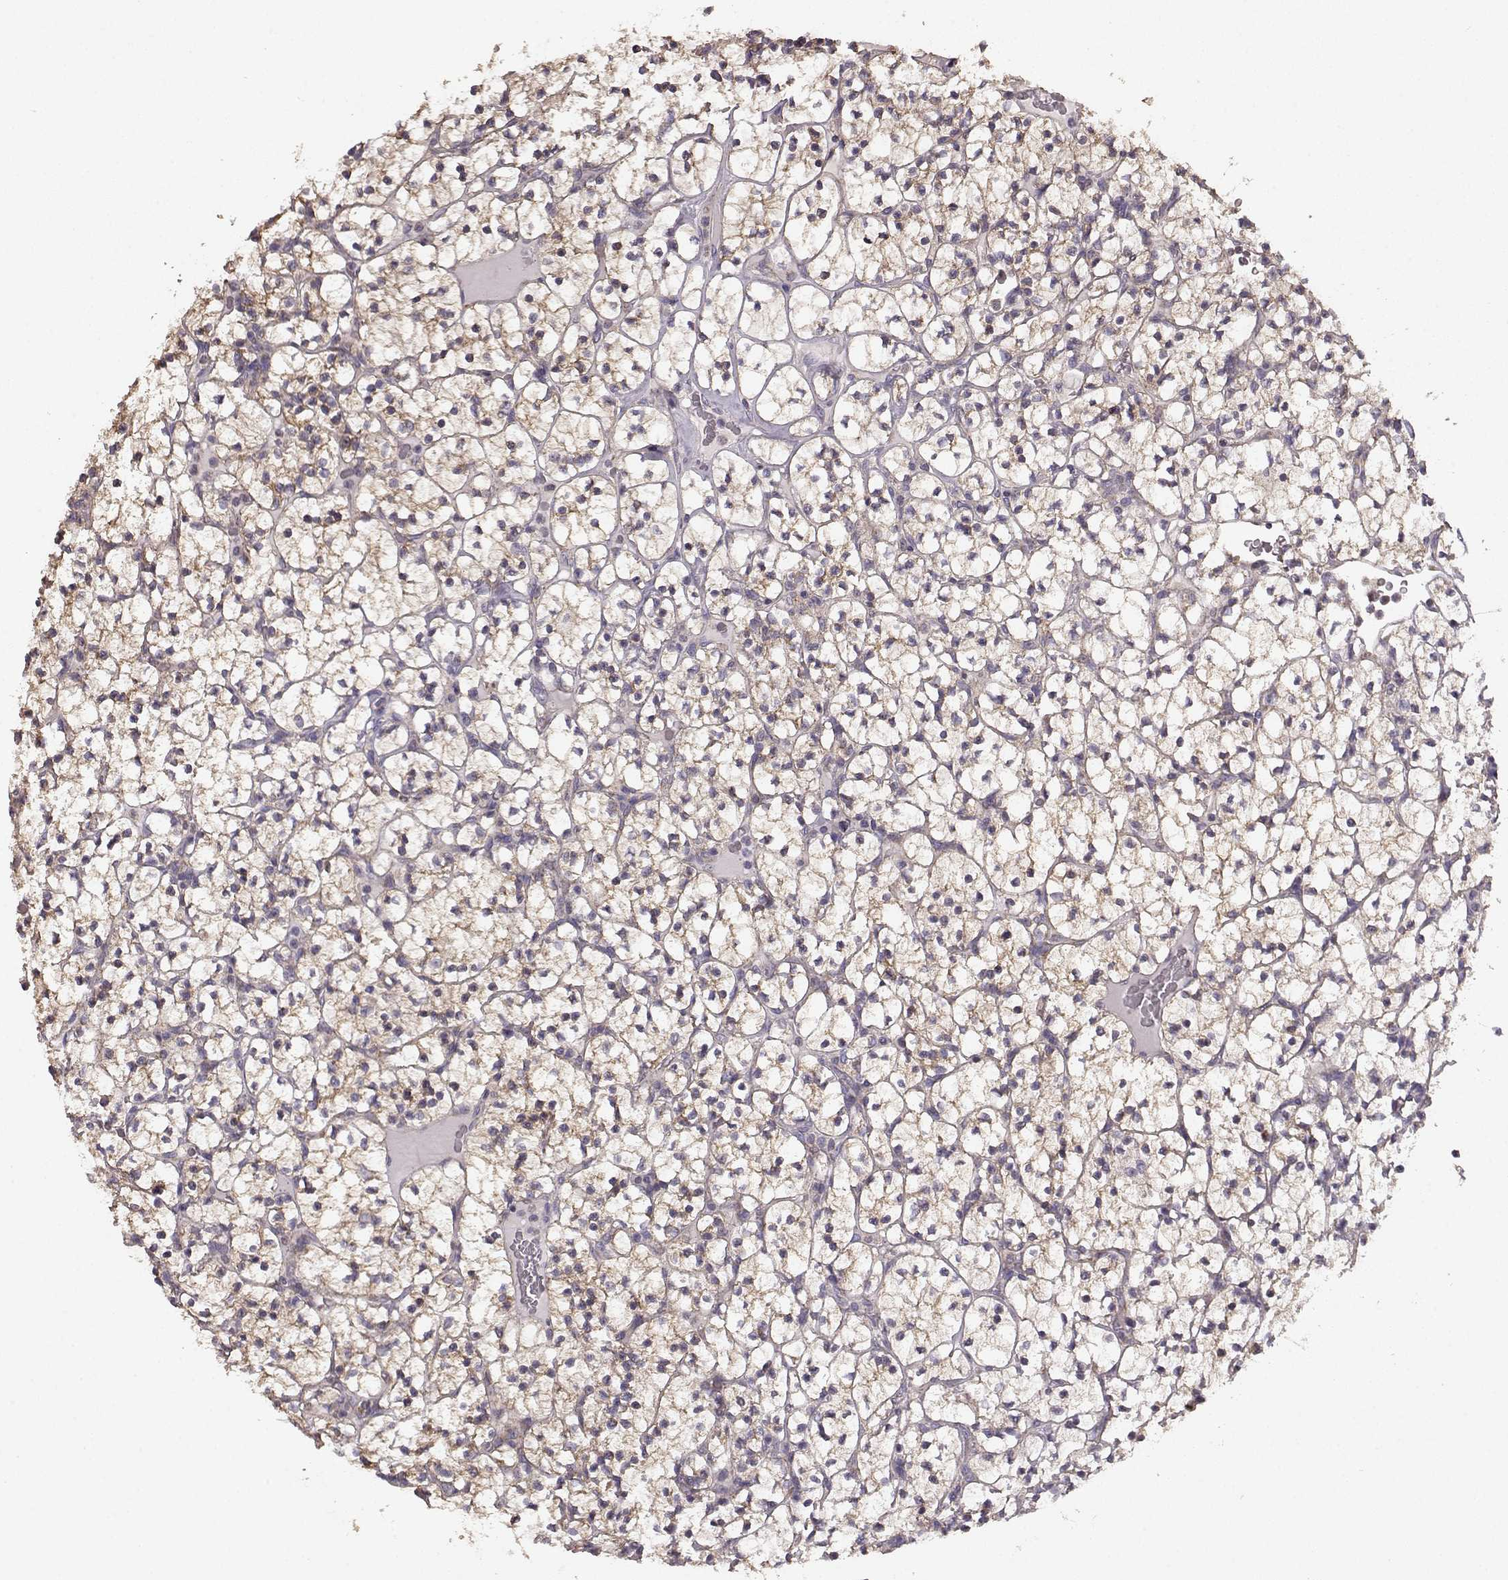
{"staining": {"intensity": "weak", "quantity": ">75%", "location": "cytoplasmic/membranous"}, "tissue": "renal cancer", "cell_type": "Tumor cells", "image_type": "cancer", "snomed": [{"axis": "morphology", "description": "Adenocarcinoma, NOS"}, {"axis": "topography", "description": "Kidney"}], "caption": "Adenocarcinoma (renal) was stained to show a protein in brown. There is low levels of weak cytoplasmic/membranous positivity in about >75% of tumor cells.", "gene": "ERBB3", "patient": {"sex": "female", "age": 89}}